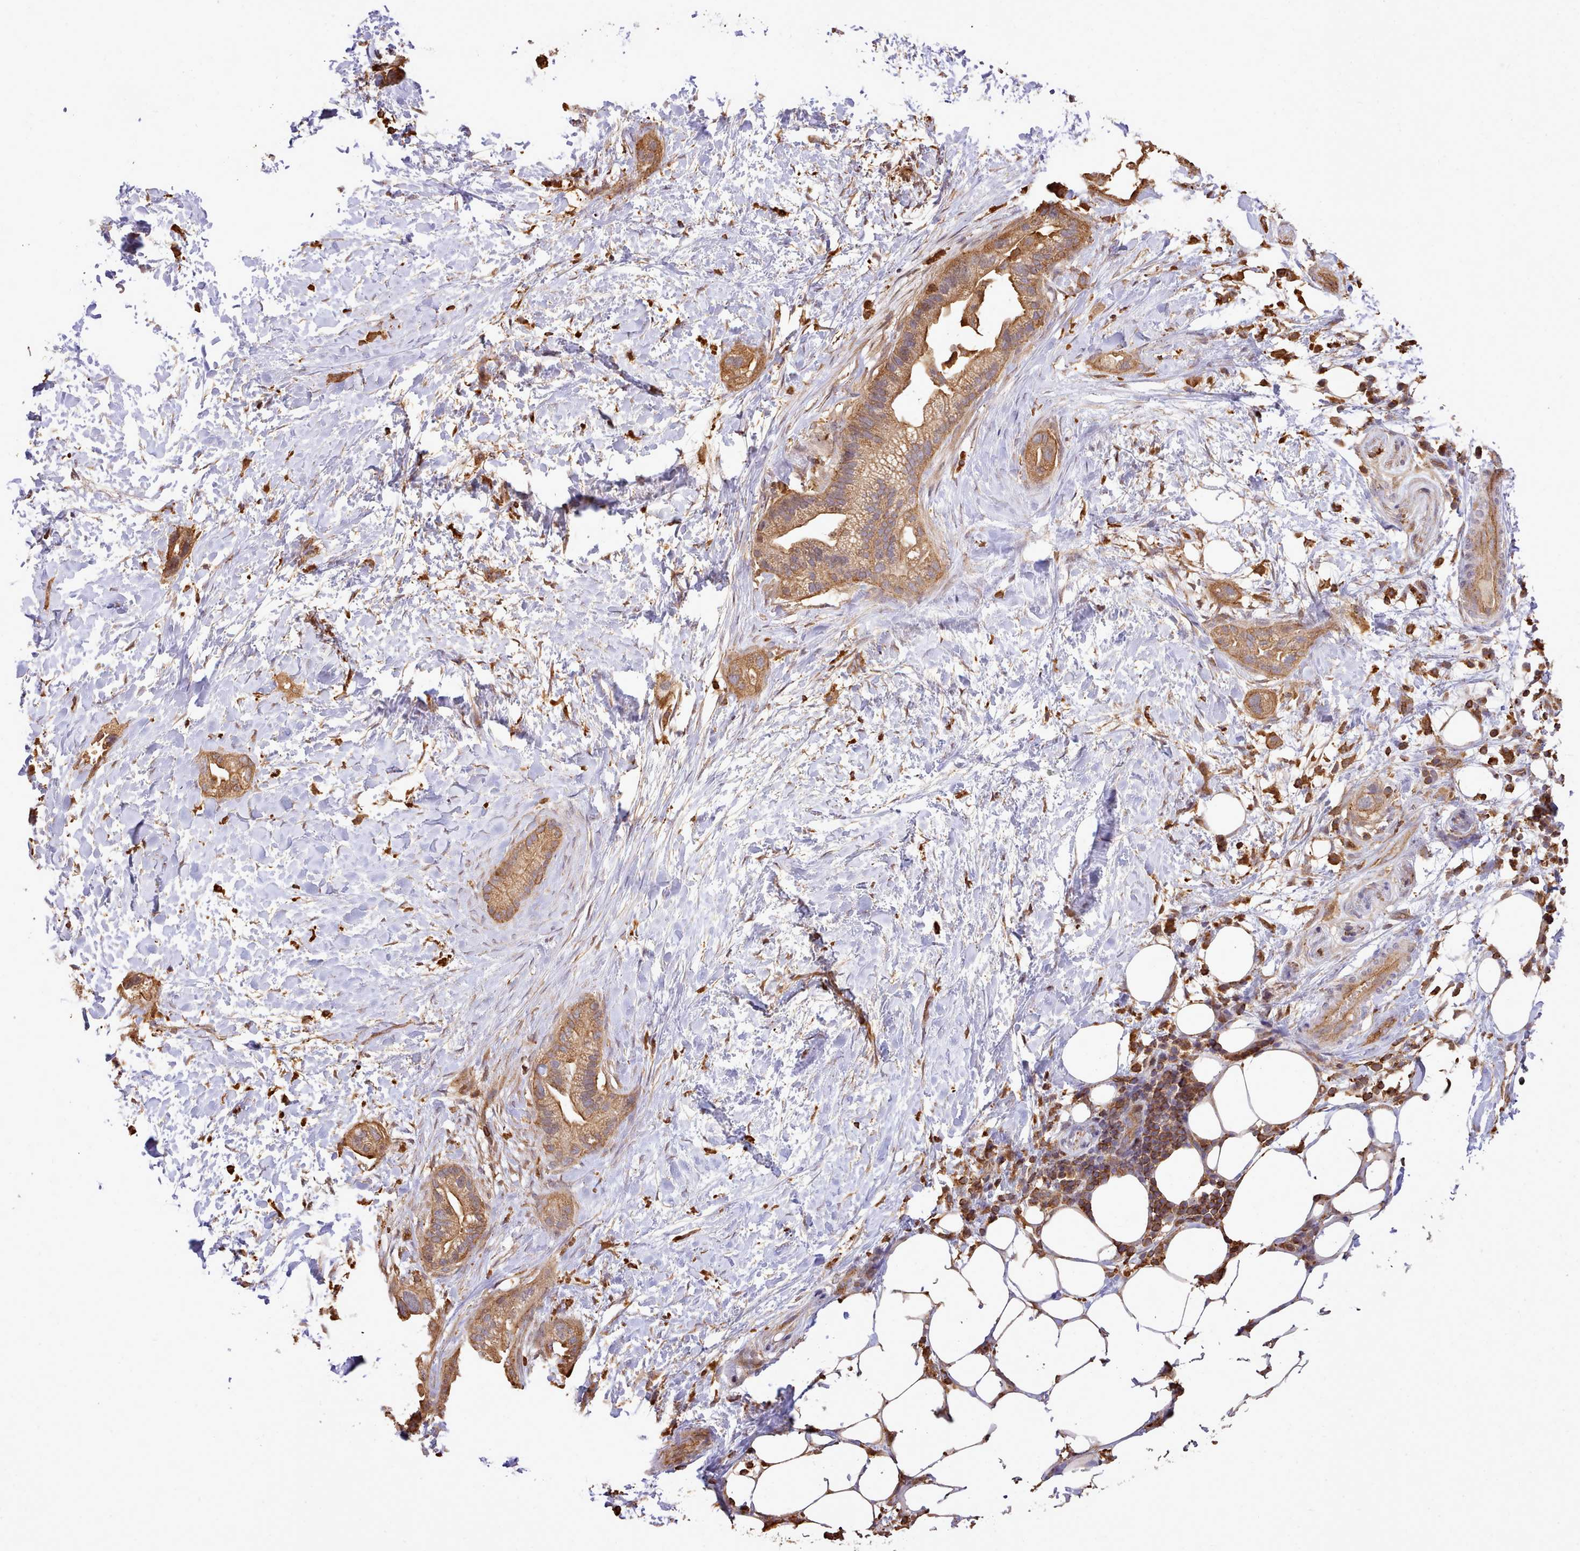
{"staining": {"intensity": "moderate", "quantity": ">75%", "location": "cytoplasmic/membranous"}, "tissue": "pancreatic cancer", "cell_type": "Tumor cells", "image_type": "cancer", "snomed": [{"axis": "morphology", "description": "Adenocarcinoma, NOS"}, {"axis": "topography", "description": "Pancreas"}], "caption": "Adenocarcinoma (pancreatic) stained with a brown dye exhibits moderate cytoplasmic/membranous positive positivity in about >75% of tumor cells.", "gene": "CAPZA1", "patient": {"sex": "male", "age": 44}}